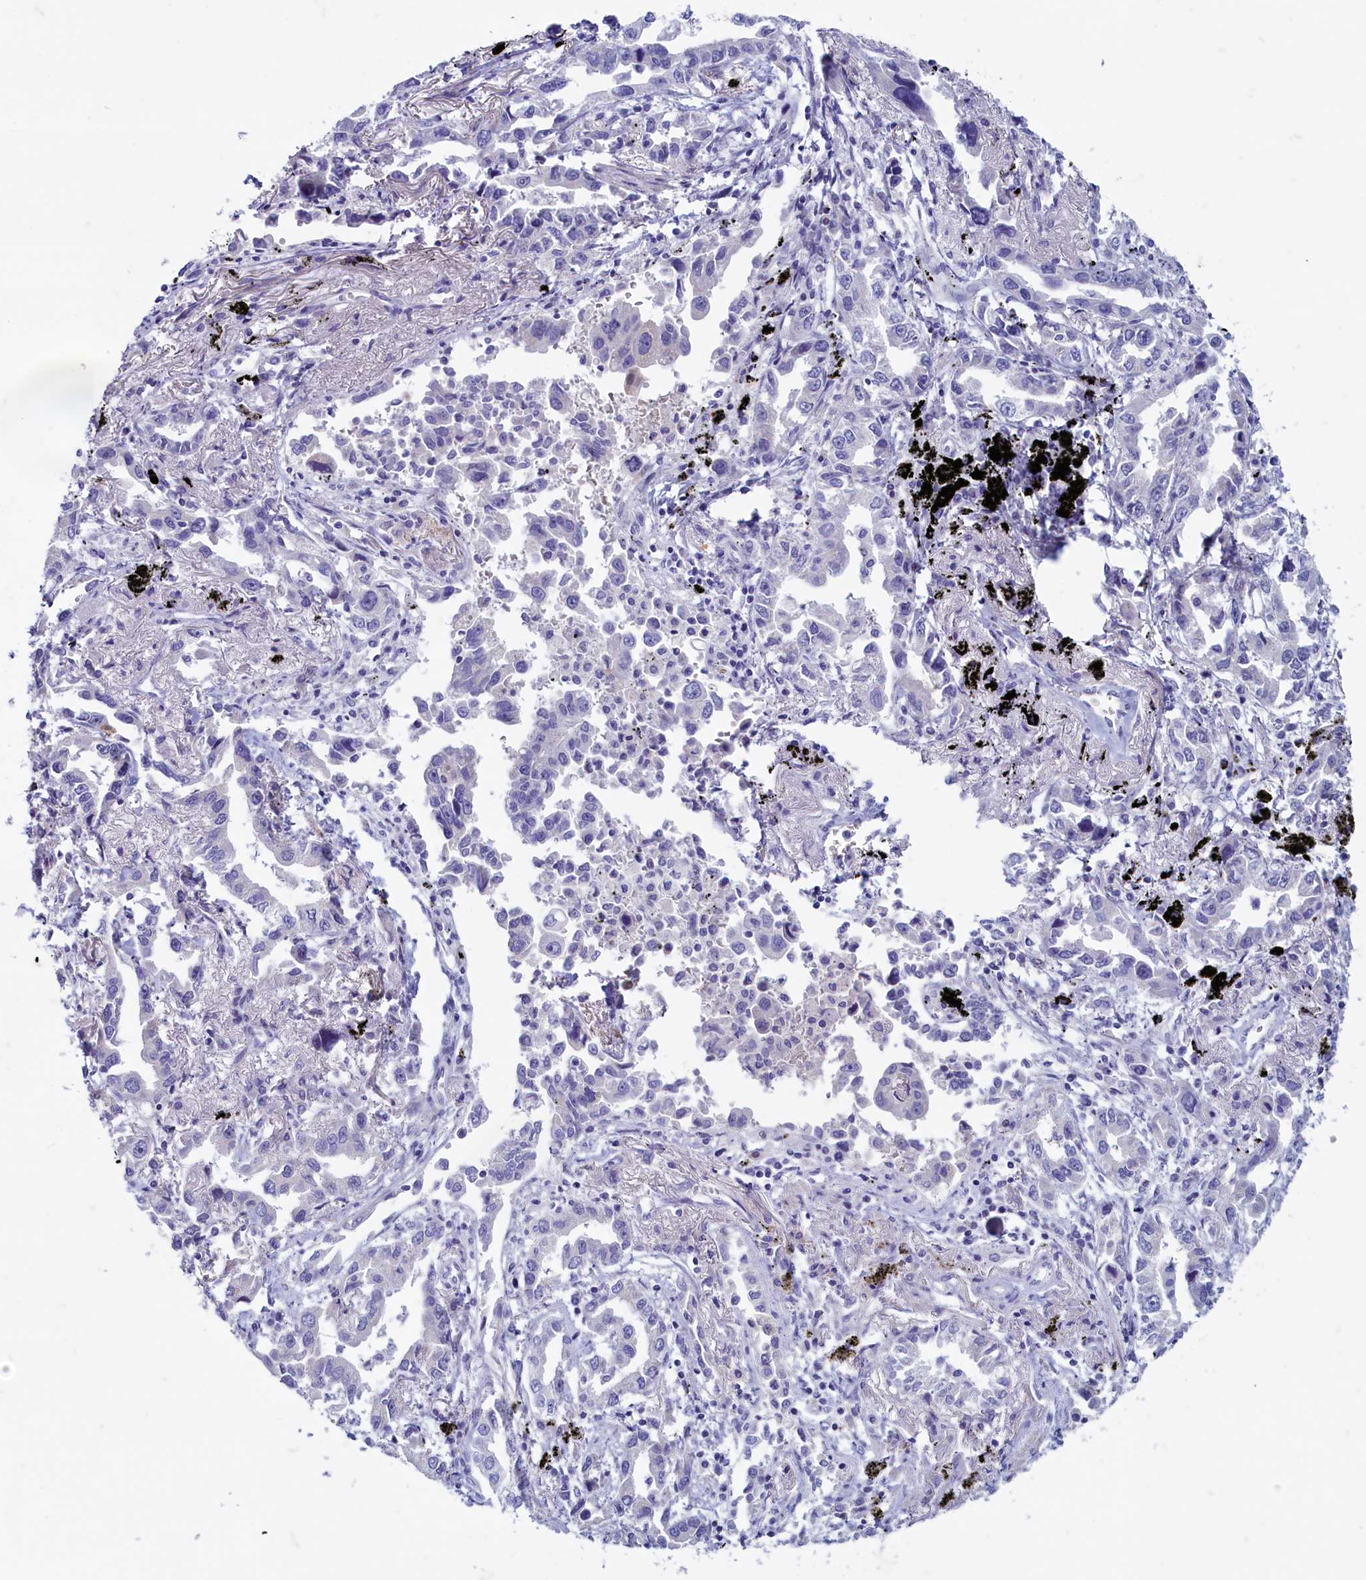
{"staining": {"intensity": "negative", "quantity": "none", "location": "none"}, "tissue": "lung cancer", "cell_type": "Tumor cells", "image_type": "cancer", "snomed": [{"axis": "morphology", "description": "Adenocarcinoma, NOS"}, {"axis": "topography", "description": "Lung"}], "caption": "Tumor cells show no significant expression in lung cancer (adenocarcinoma).", "gene": "MAP1LC3A", "patient": {"sex": "male", "age": 67}}